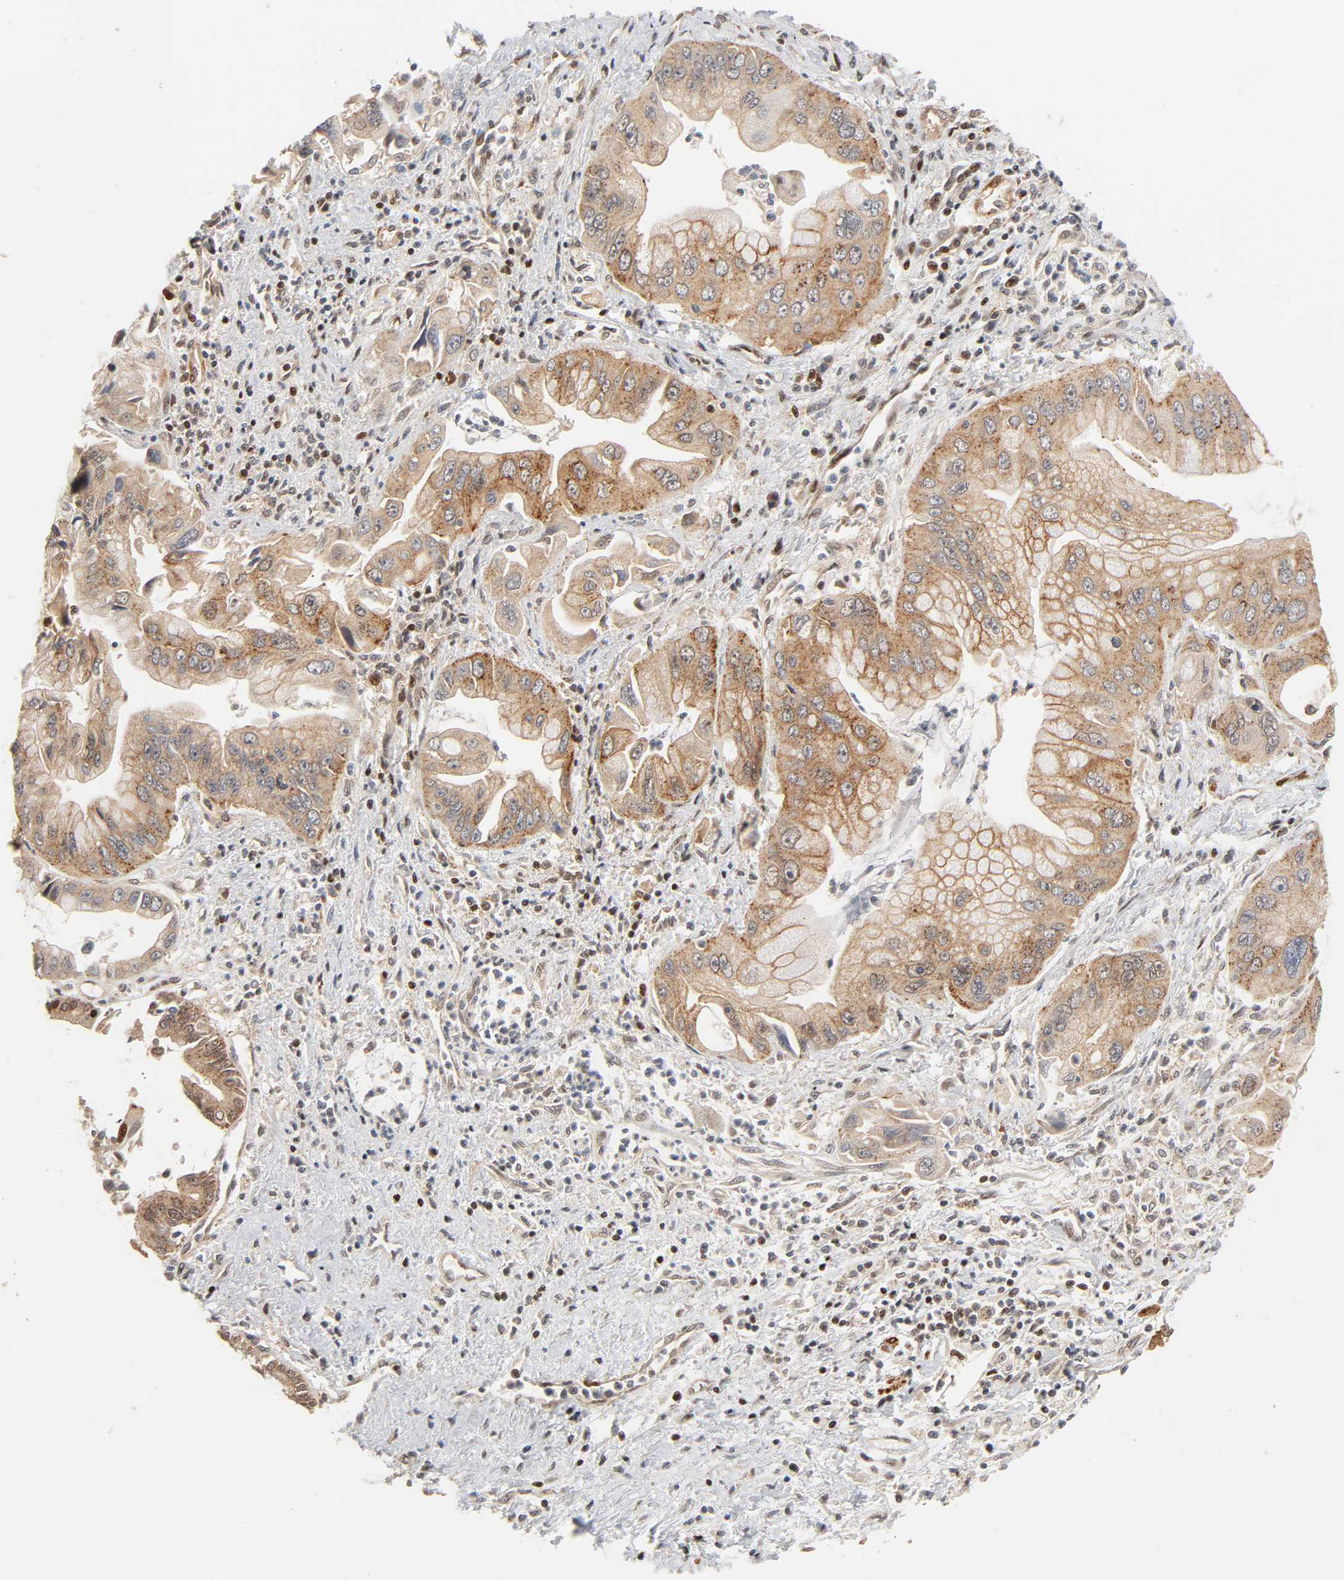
{"staining": {"intensity": "moderate", "quantity": ">75%", "location": "cytoplasmic/membranous,nuclear"}, "tissue": "pancreatic cancer", "cell_type": "Tumor cells", "image_type": "cancer", "snomed": [{"axis": "morphology", "description": "Adenocarcinoma, NOS"}, {"axis": "topography", "description": "Pancreas"}], "caption": "Brown immunohistochemical staining in human pancreatic adenocarcinoma shows moderate cytoplasmic/membranous and nuclear staining in approximately >75% of tumor cells. Using DAB (3,3'-diaminobenzidine) (brown) and hematoxylin (blue) stains, captured at high magnification using brightfield microscopy.", "gene": "NEMF", "patient": {"sex": "male", "age": 59}}